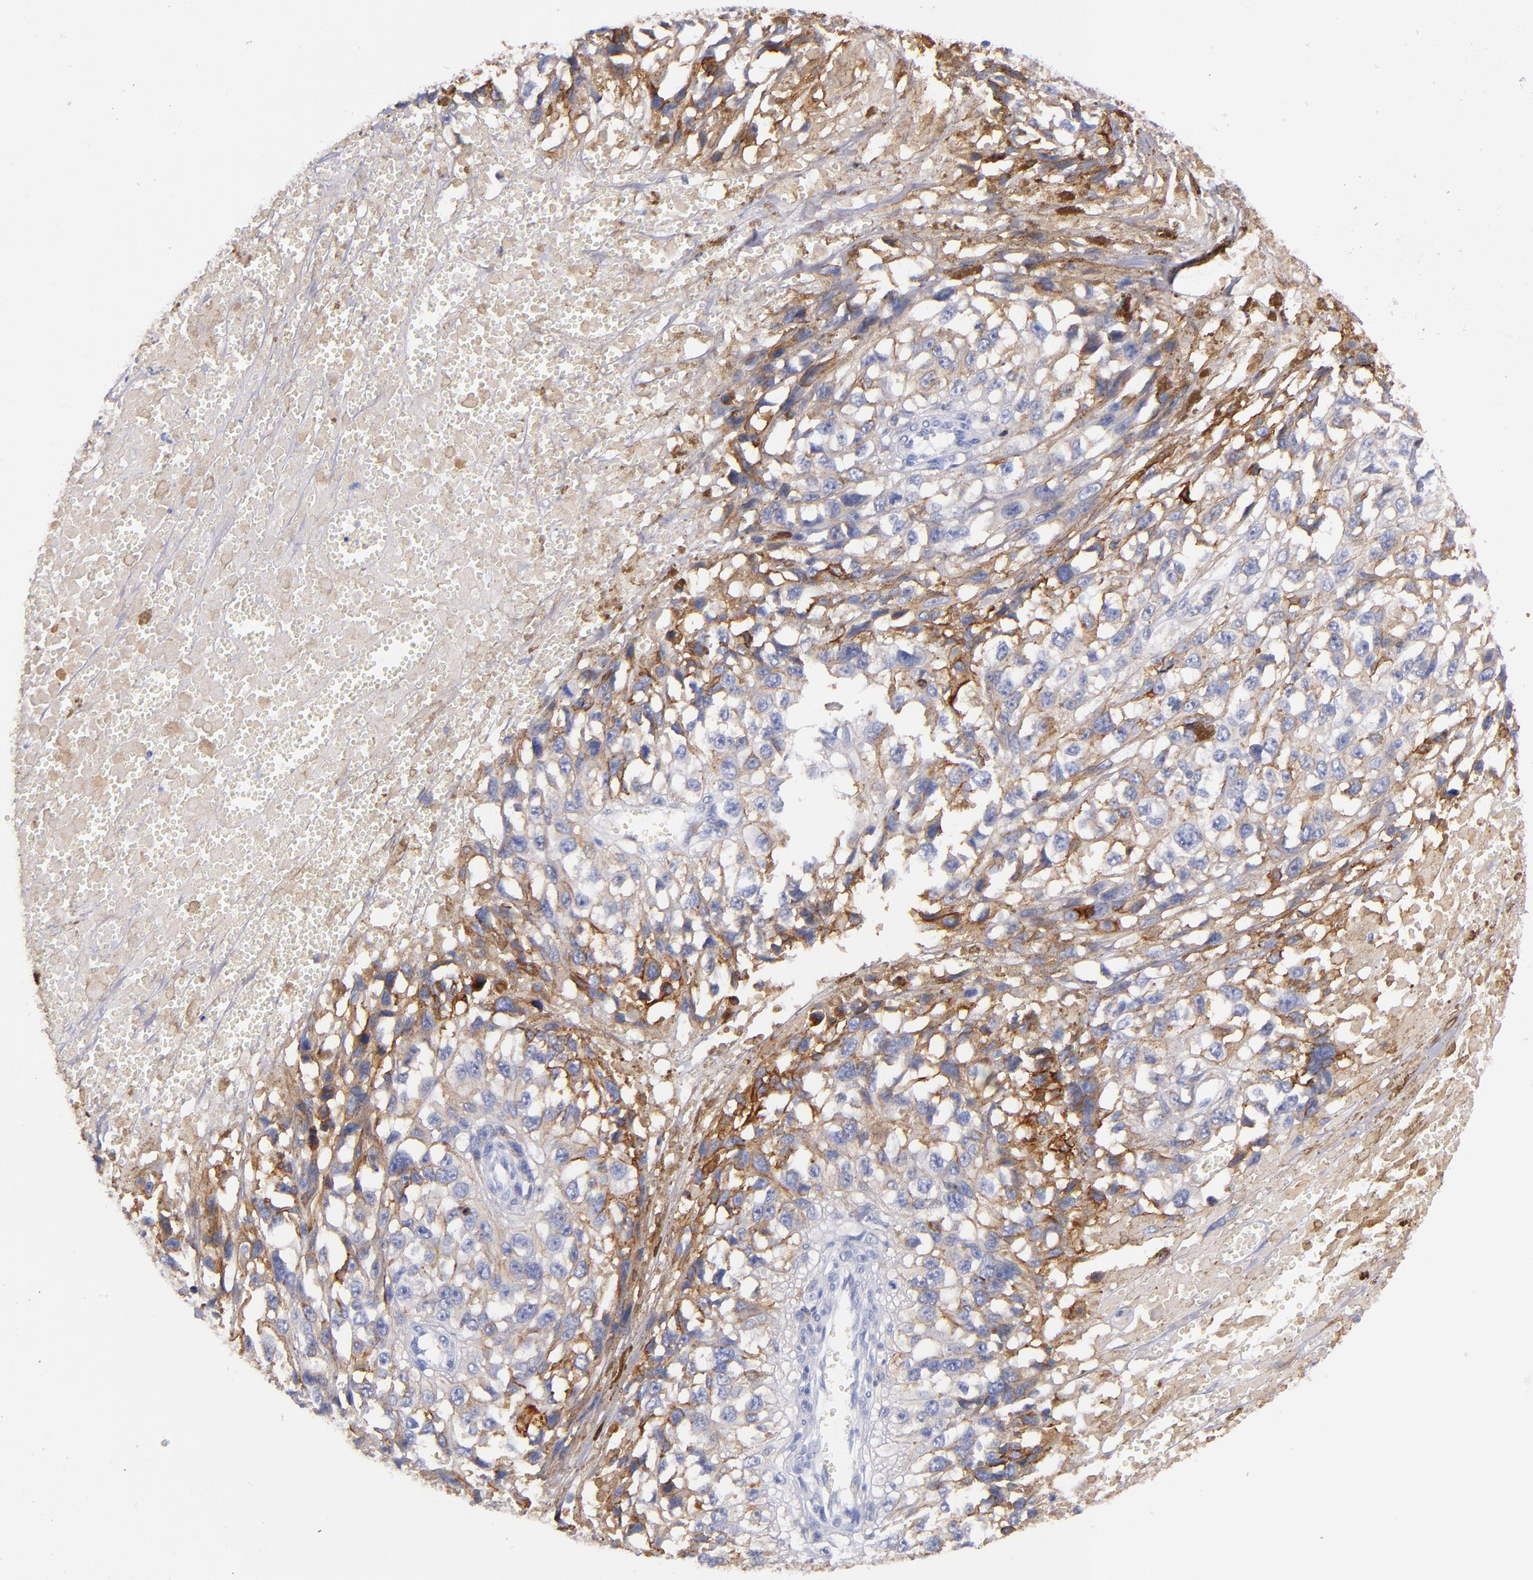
{"staining": {"intensity": "moderate", "quantity": ">75%", "location": "cytoplasmic/membranous"}, "tissue": "melanoma", "cell_type": "Tumor cells", "image_type": "cancer", "snomed": [{"axis": "morphology", "description": "Malignant melanoma, Metastatic site"}, {"axis": "topography", "description": "Lymph node"}], "caption": "A high-resolution histopathology image shows immunohistochemistry staining of melanoma, which displays moderate cytoplasmic/membranous expression in approximately >75% of tumor cells. The staining is performed using DAB (3,3'-diaminobenzidine) brown chromogen to label protein expression. The nuclei are counter-stained blue using hematoxylin.", "gene": "KIT", "patient": {"sex": "male", "age": 59}}